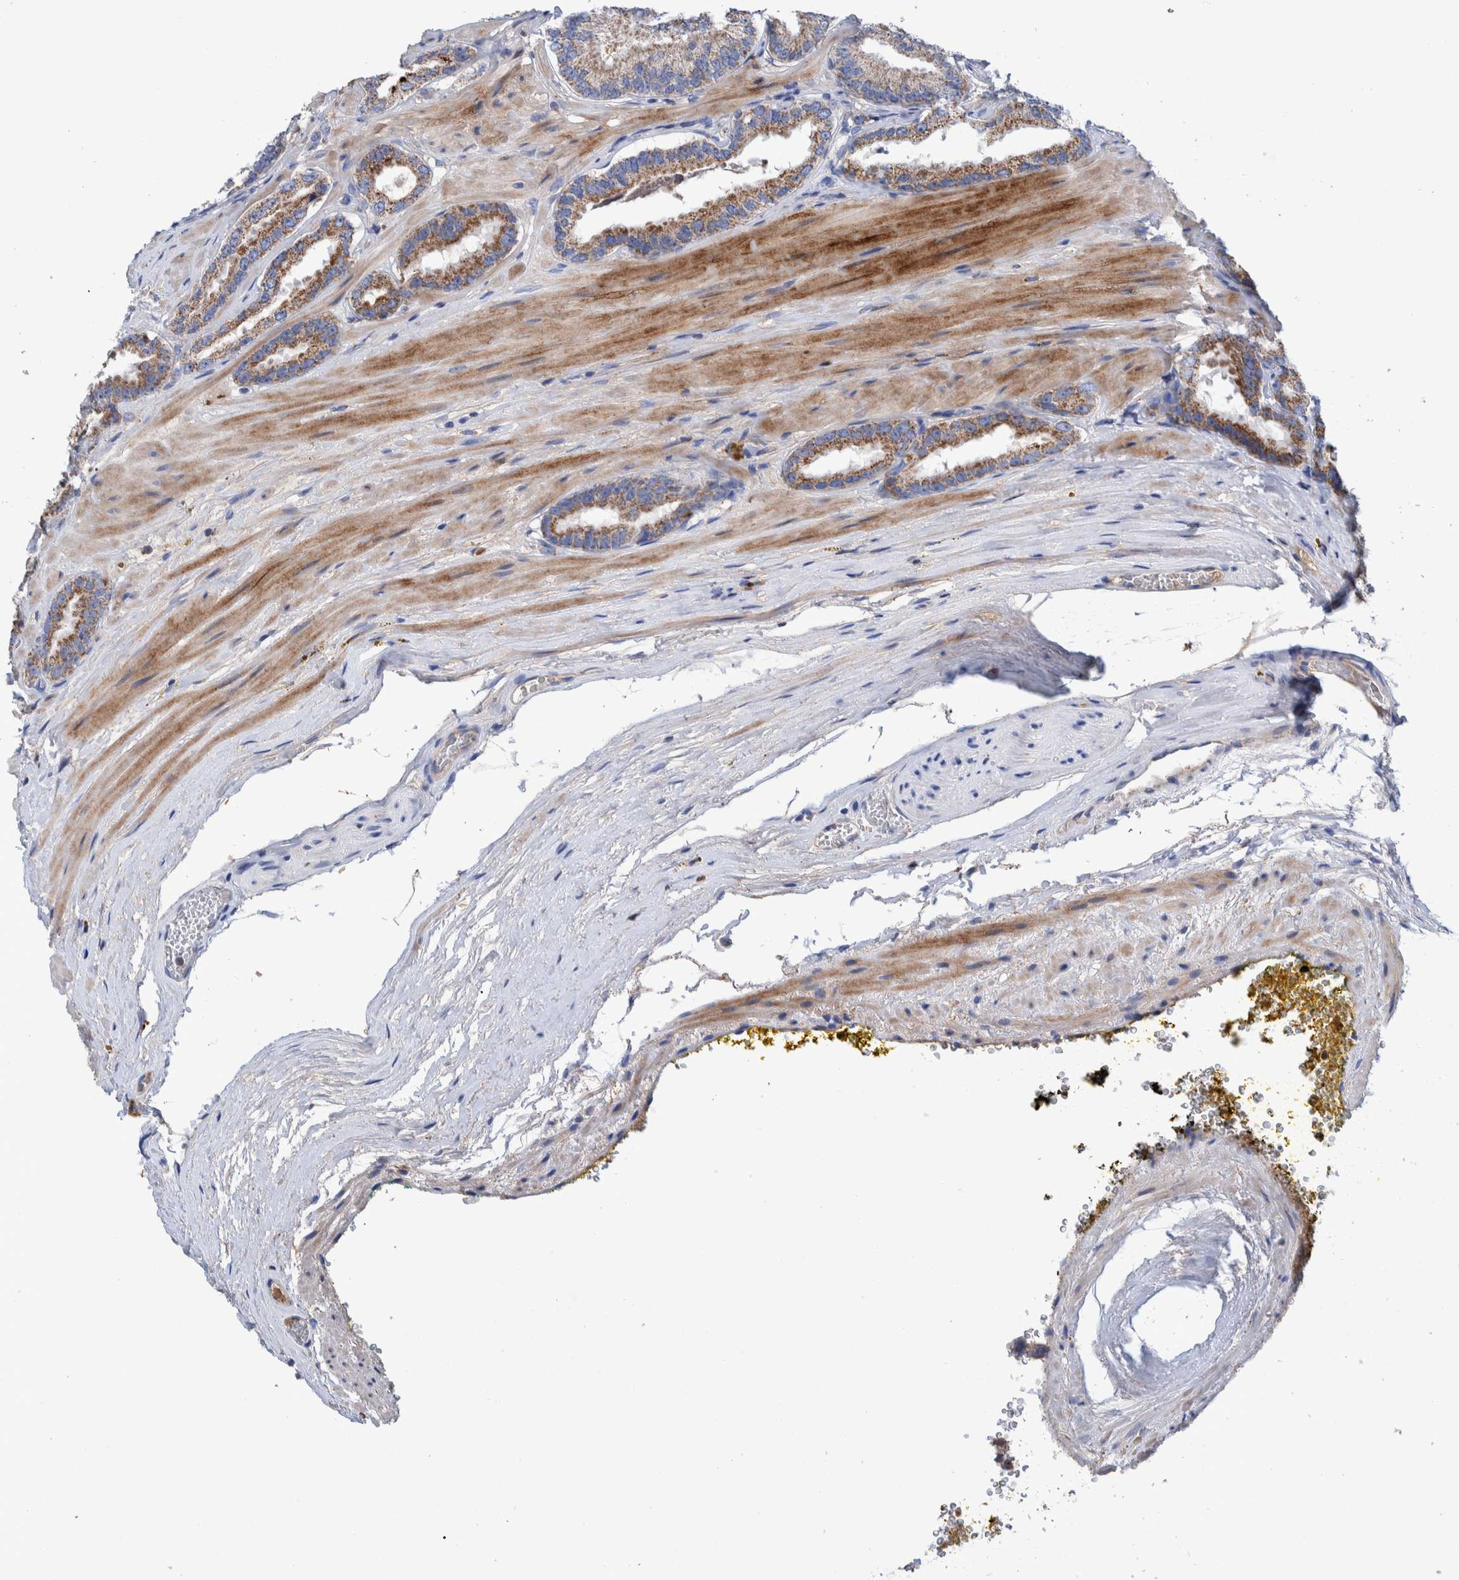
{"staining": {"intensity": "moderate", "quantity": ">75%", "location": "cytoplasmic/membranous"}, "tissue": "prostate cancer", "cell_type": "Tumor cells", "image_type": "cancer", "snomed": [{"axis": "morphology", "description": "Adenocarcinoma, Low grade"}, {"axis": "topography", "description": "Prostate"}], "caption": "Prostate cancer stained for a protein (brown) demonstrates moderate cytoplasmic/membranous positive expression in approximately >75% of tumor cells.", "gene": "DECR1", "patient": {"sex": "male", "age": 51}}